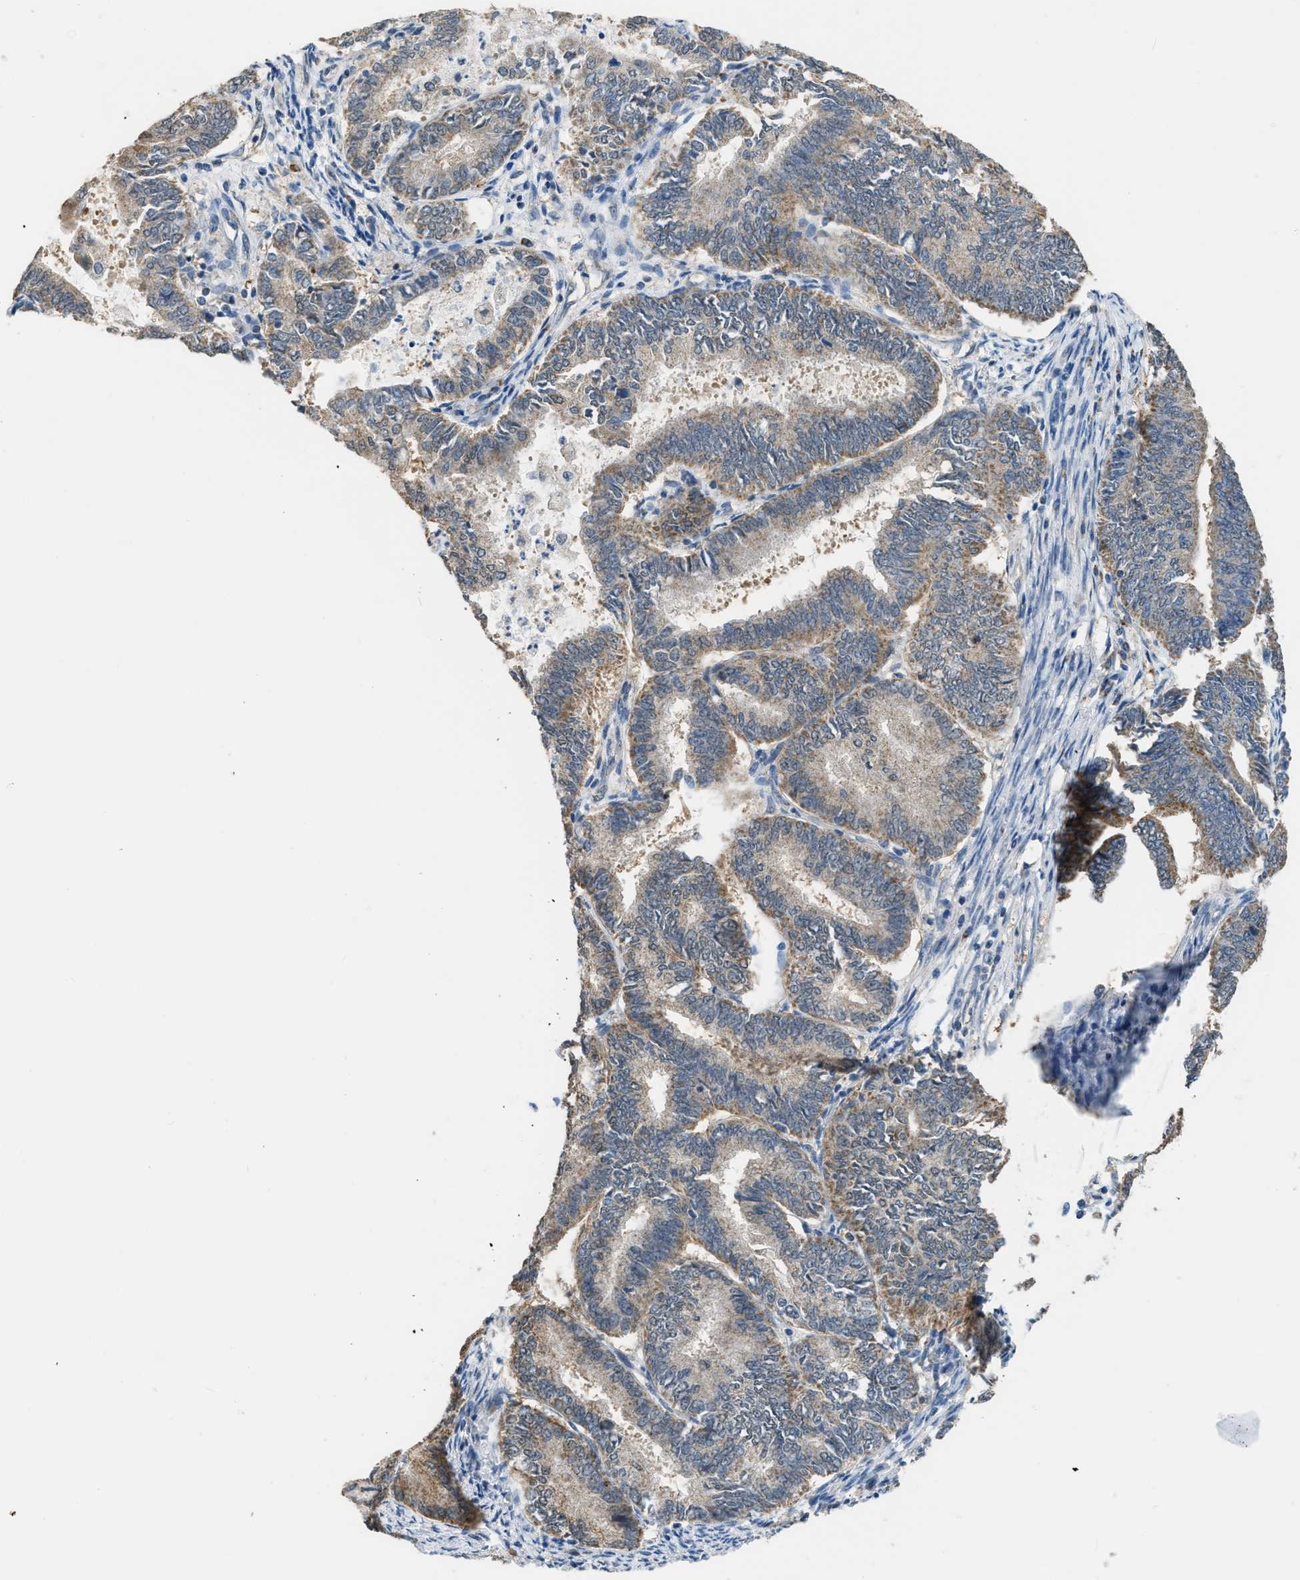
{"staining": {"intensity": "weak", "quantity": "25%-75%", "location": "cytoplasmic/membranous"}, "tissue": "endometrial cancer", "cell_type": "Tumor cells", "image_type": "cancer", "snomed": [{"axis": "morphology", "description": "Adenocarcinoma, NOS"}, {"axis": "topography", "description": "Endometrium"}], "caption": "DAB (3,3'-diaminobenzidine) immunohistochemical staining of adenocarcinoma (endometrial) exhibits weak cytoplasmic/membranous protein positivity in about 25%-75% of tumor cells.", "gene": "ETFB", "patient": {"sex": "female", "age": 86}}